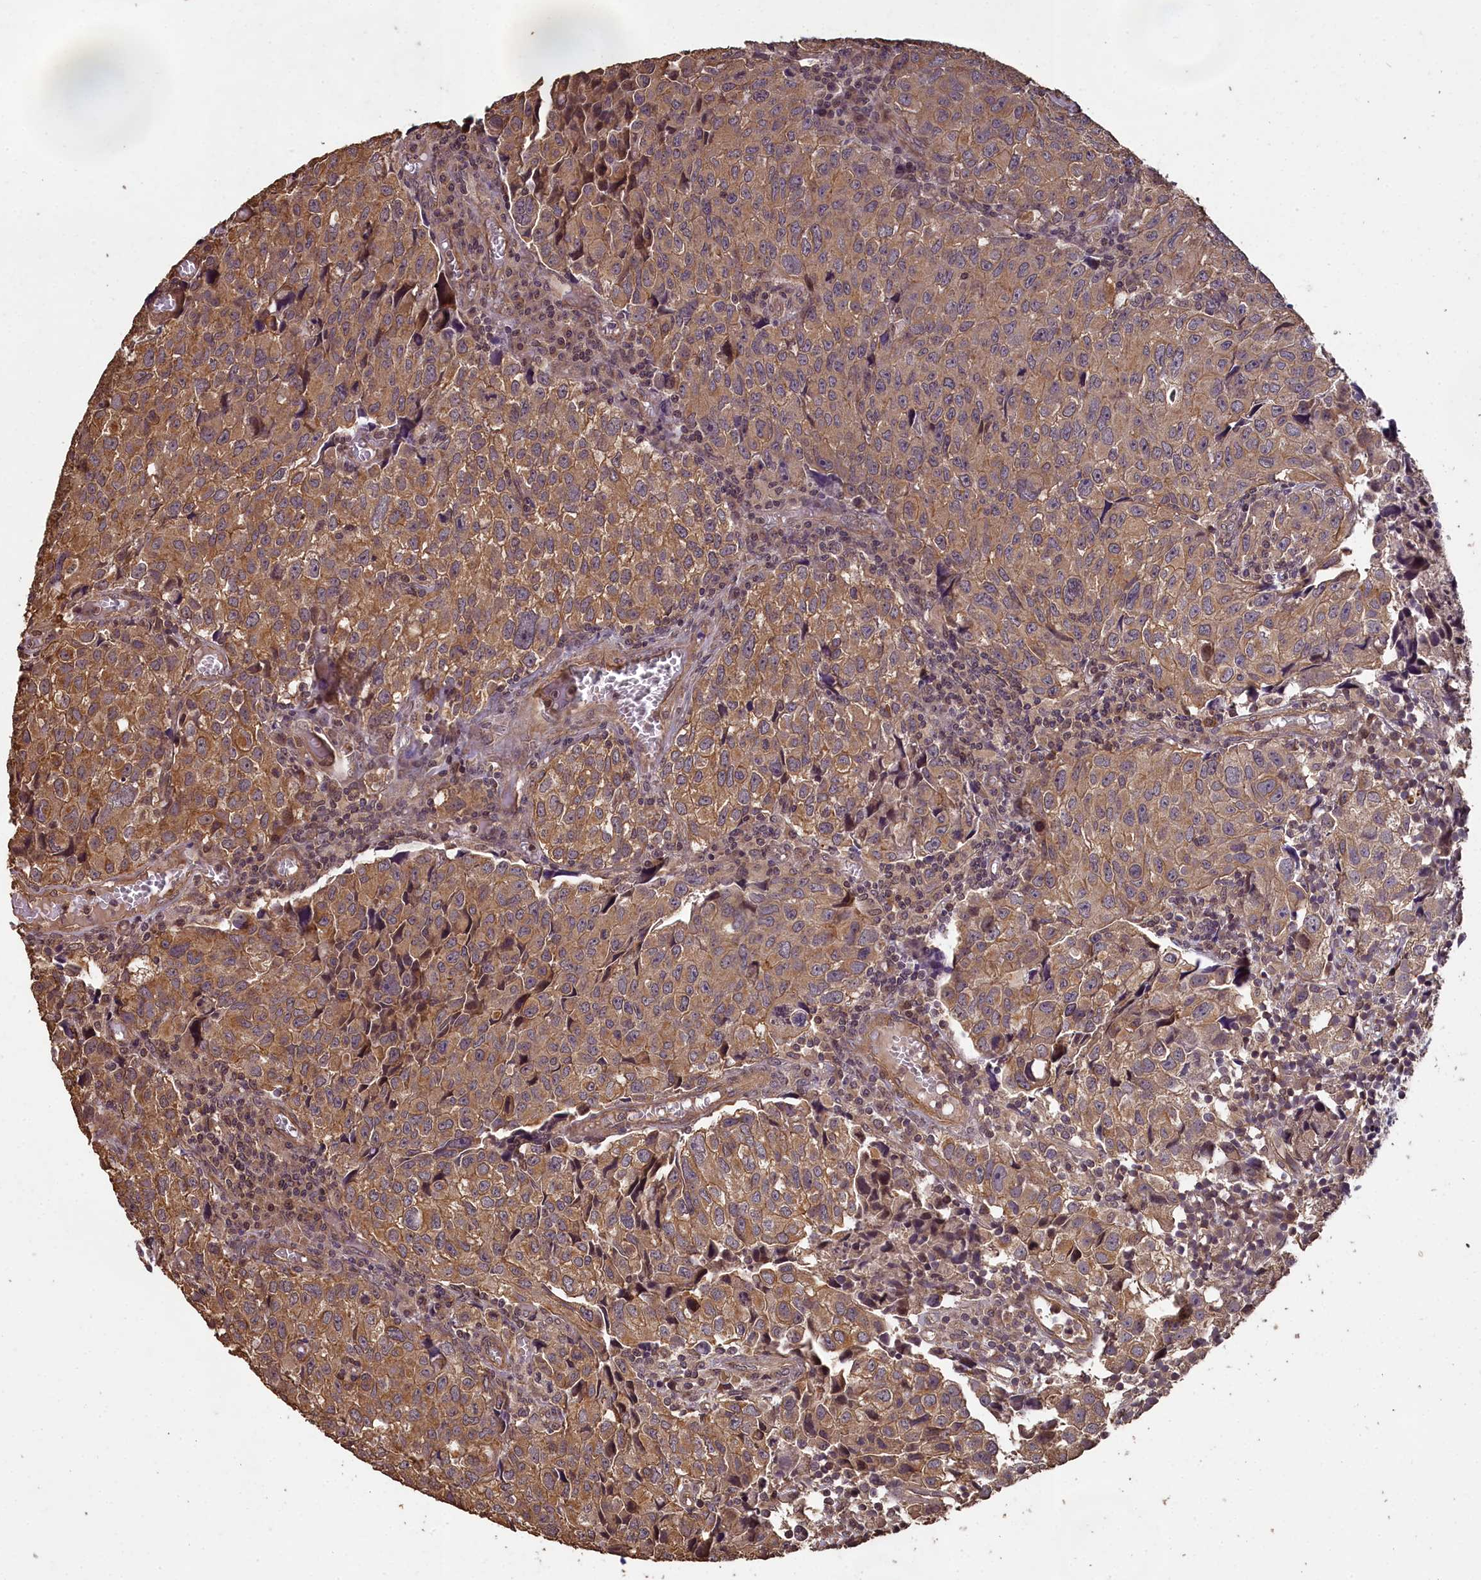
{"staining": {"intensity": "moderate", "quantity": ">75%", "location": "cytoplasmic/membranous"}, "tissue": "urothelial cancer", "cell_type": "Tumor cells", "image_type": "cancer", "snomed": [{"axis": "morphology", "description": "Urothelial carcinoma, High grade"}, {"axis": "topography", "description": "Urinary bladder"}], "caption": "This photomicrograph shows urothelial carcinoma (high-grade) stained with IHC to label a protein in brown. The cytoplasmic/membranous of tumor cells show moderate positivity for the protein. Nuclei are counter-stained blue.", "gene": "CHD9", "patient": {"sex": "female", "age": 75}}